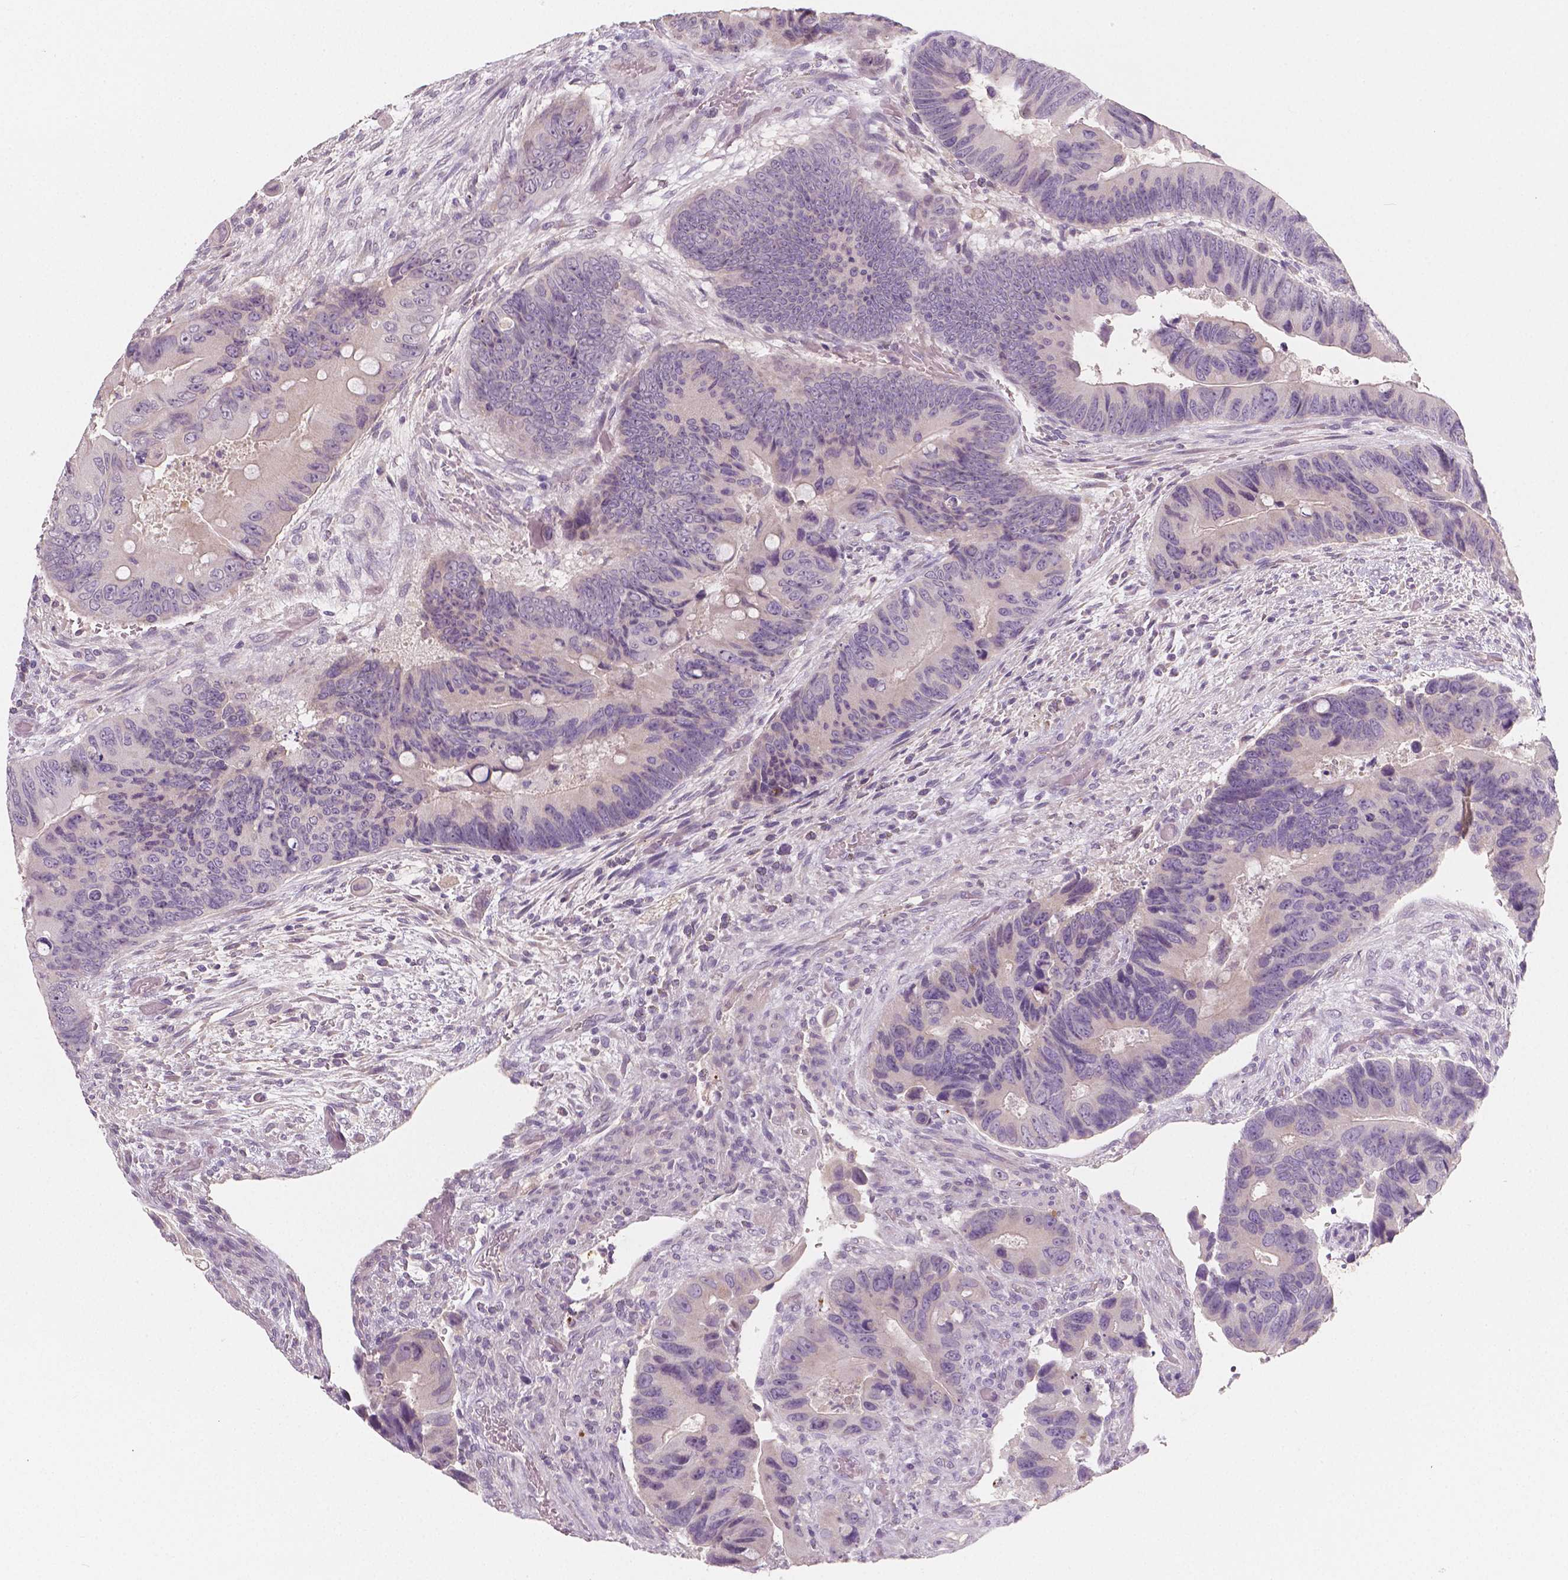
{"staining": {"intensity": "weak", "quantity": "<25%", "location": "nuclear"}, "tissue": "colorectal cancer", "cell_type": "Tumor cells", "image_type": "cancer", "snomed": [{"axis": "morphology", "description": "Adenocarcinoma, NOS"}, {"axis": "topography", "description": "Rectum"}], "caption": "Tumor cells show no significant positivity in colorectal cancer.", "gene": "APOA4", "patient": {"sex": "male", "age": 63}}